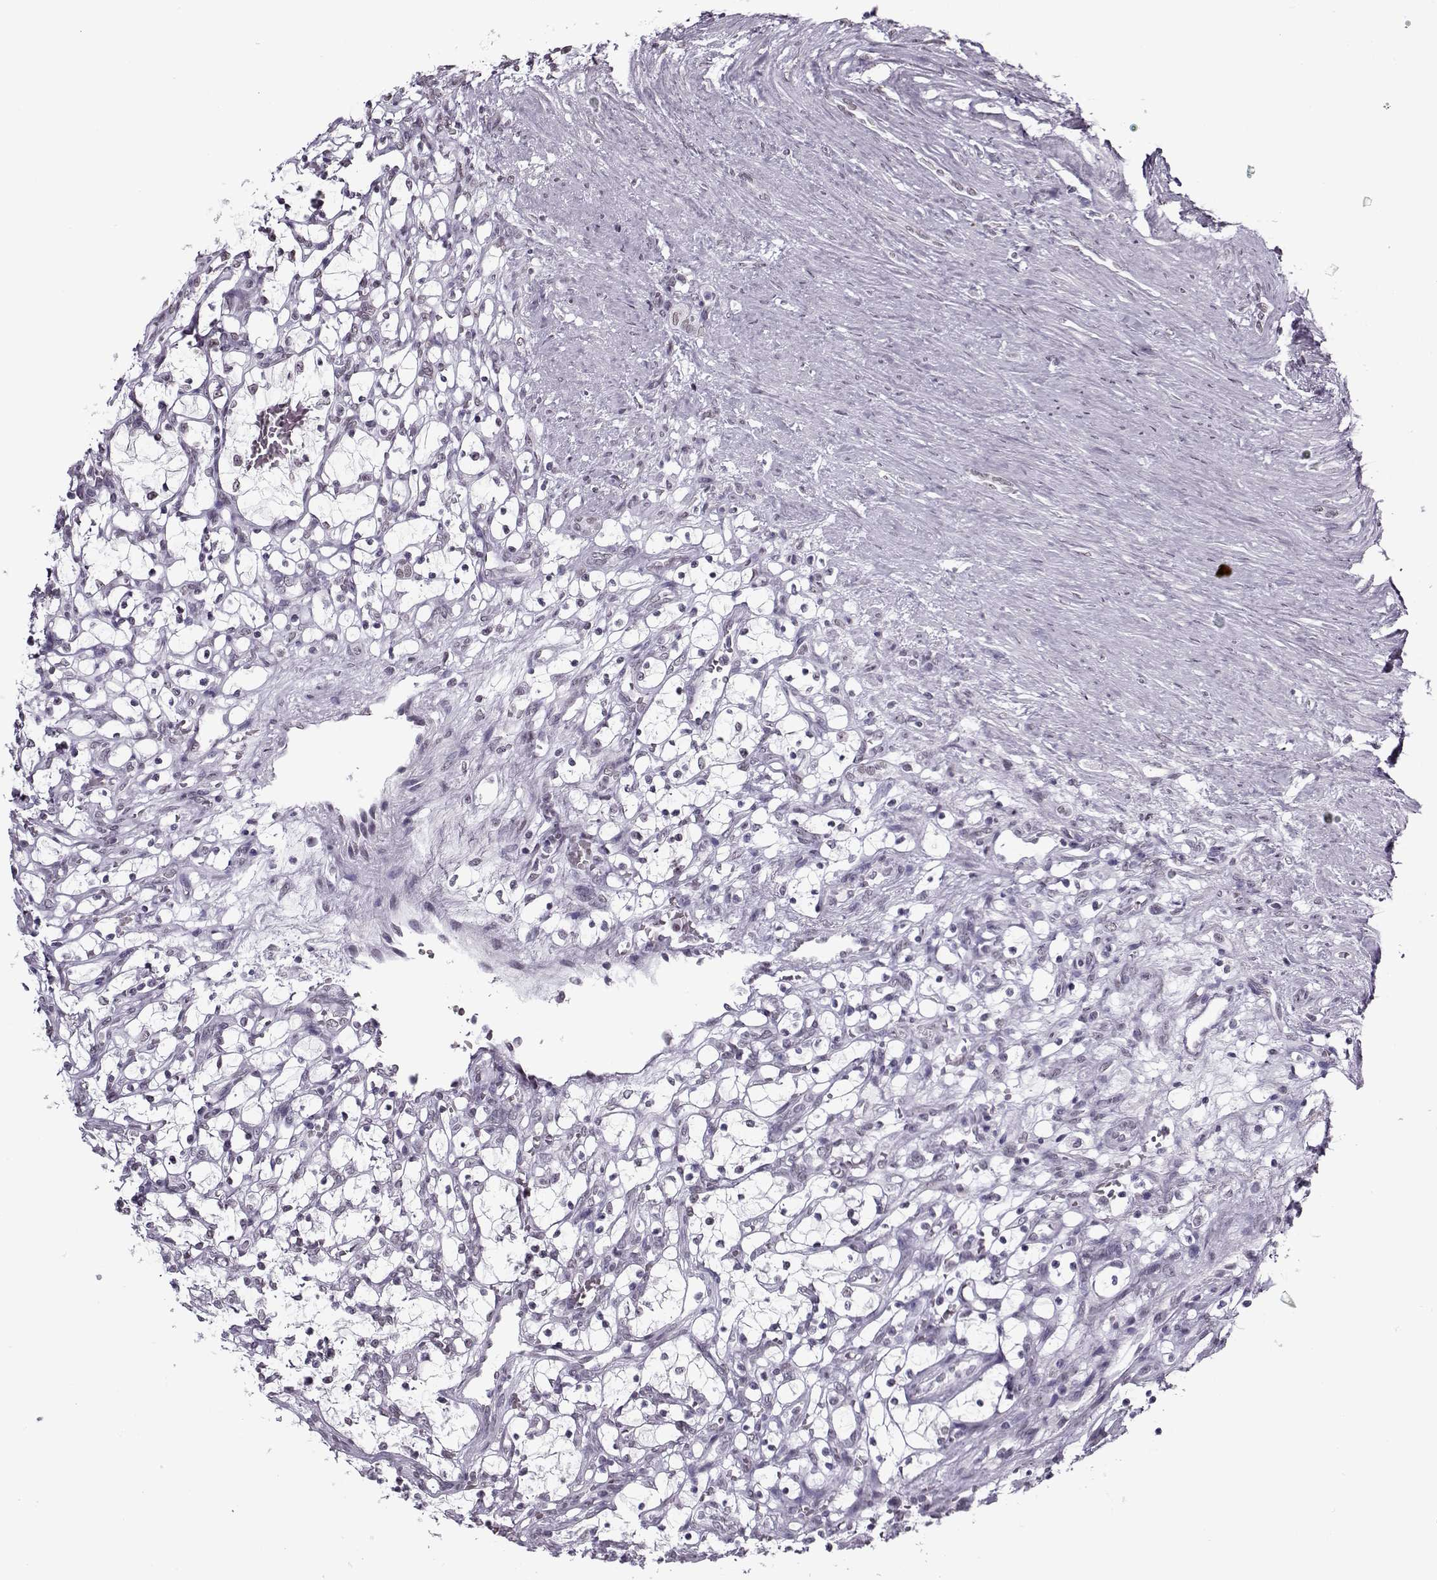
{"staining": {"intensity": "negative", "quantity": "none", "location": "none"}, "tissue": "renal cancer", "cell_type": "Tumor cells", "image_type": "cancer", "snomed": [{"axis": "morphology", "description": "Adenocarcinoma, NOS"}, {"axis": "topography", "description": "Kidney"}], "caption": "Immunohistochemistry of renal adenocarcinoma exhibits no expression in tumor cells. Brightfield microscopy of immunohistochemistry stained with DAB (brown) and hematoxylin (blue), captured at high magnification.", "gene": "PRMT8", "patient": {"sex": "female", "age": 69}}